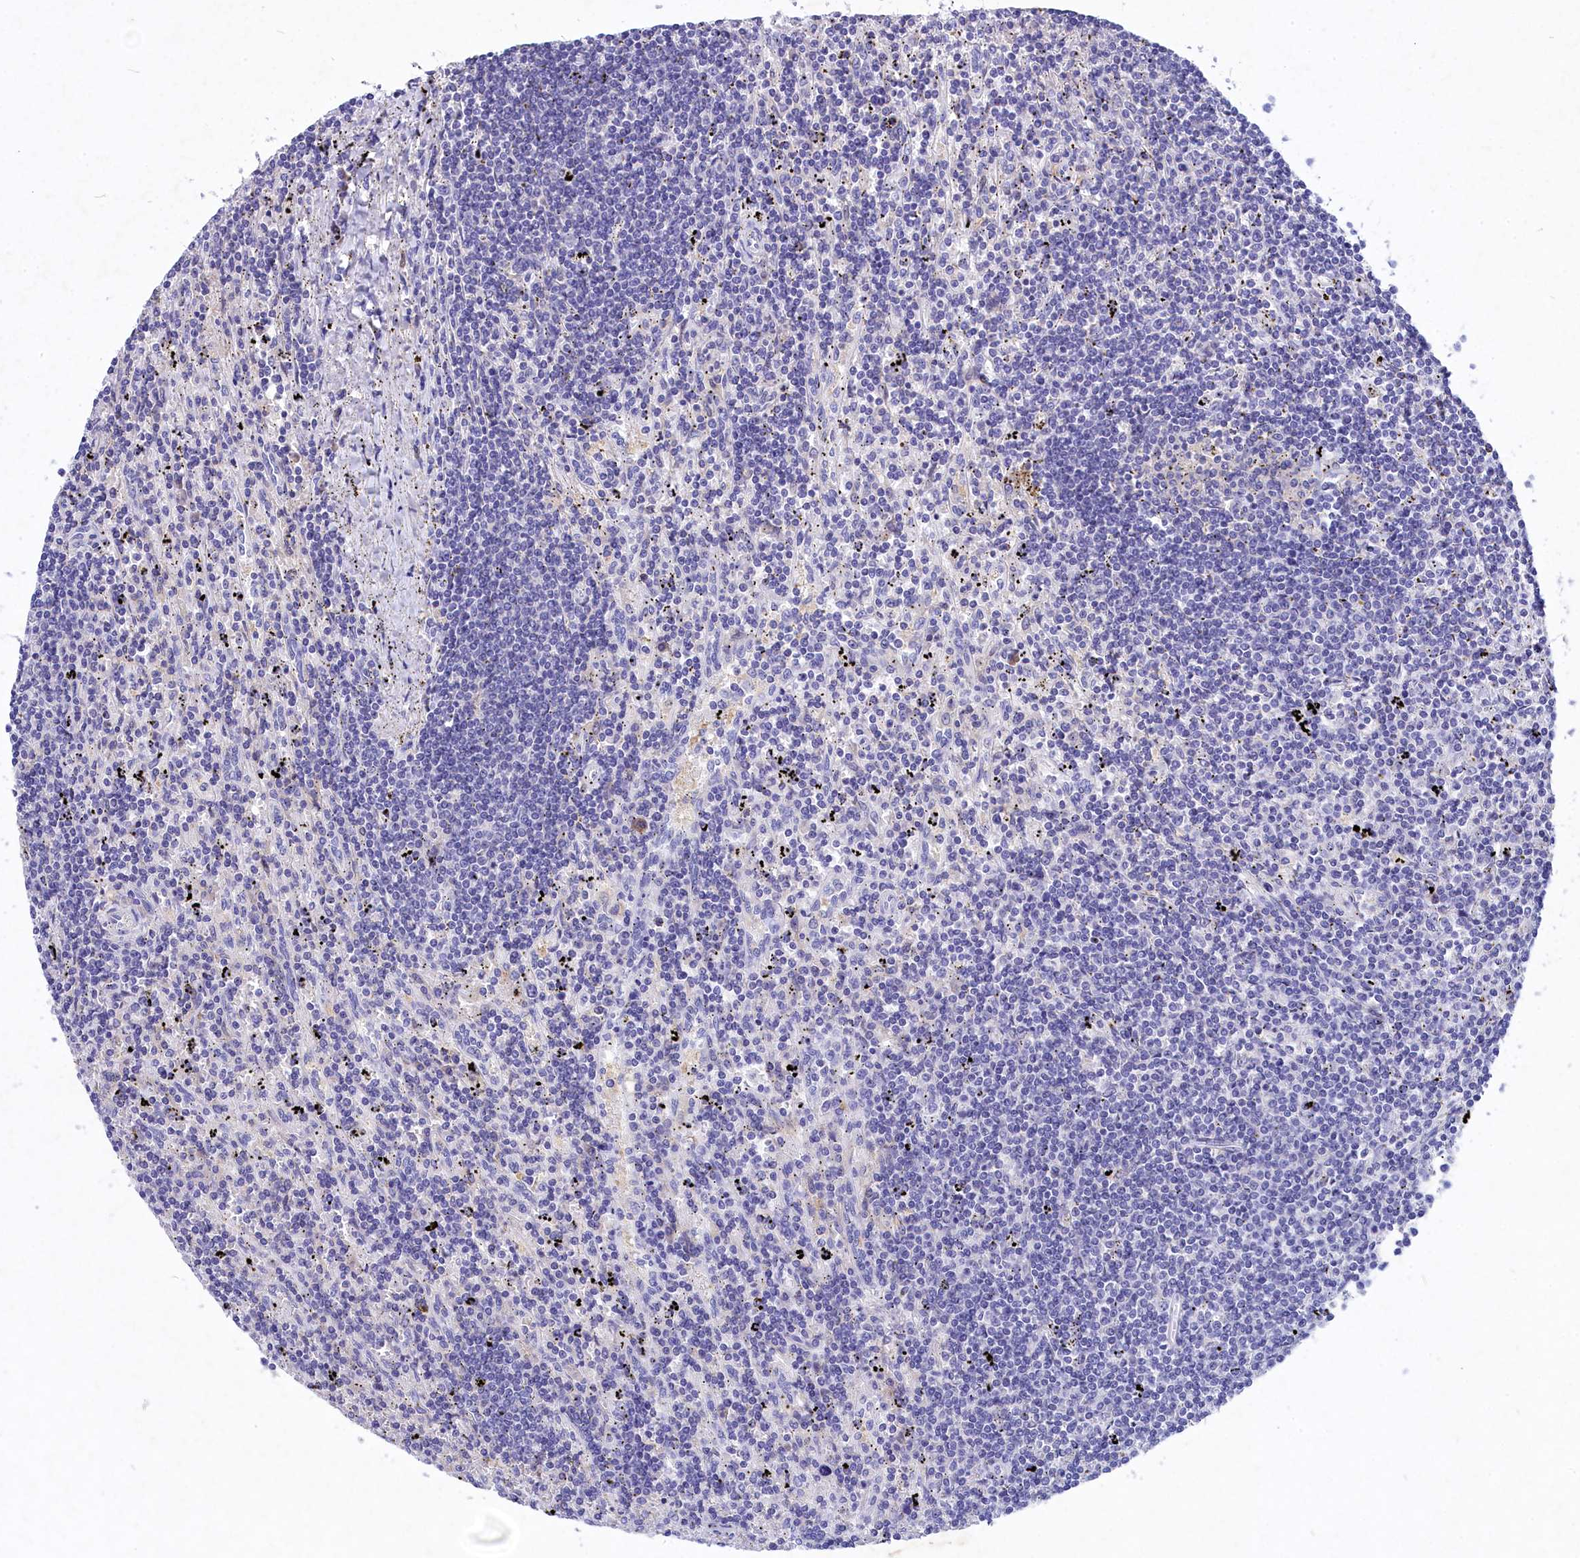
{"staining": {"intensity": "negative", "quantity": "none", "location": "none"}, "tissue": "lymphoma", "cell_type": "Tumor cells", "image_type": "cancer", "snomed": [{"axis": "morphology", "description": "Malignant lymphoma, non-Hodgkin's type, Low grade"}, {"axis": "topography", "description": "Spleen"}], "caption": "Tumor cells show no significant staining in malignant lymphoma, non-Hodgkin's type (low-grade). (DAB (3,3'-diaminobenzidine) immunohistochemistry (IHC) with hematoxylin counter stain).", "gene": "DEFB119", "patient": {"sex": "male", "age": 76}}